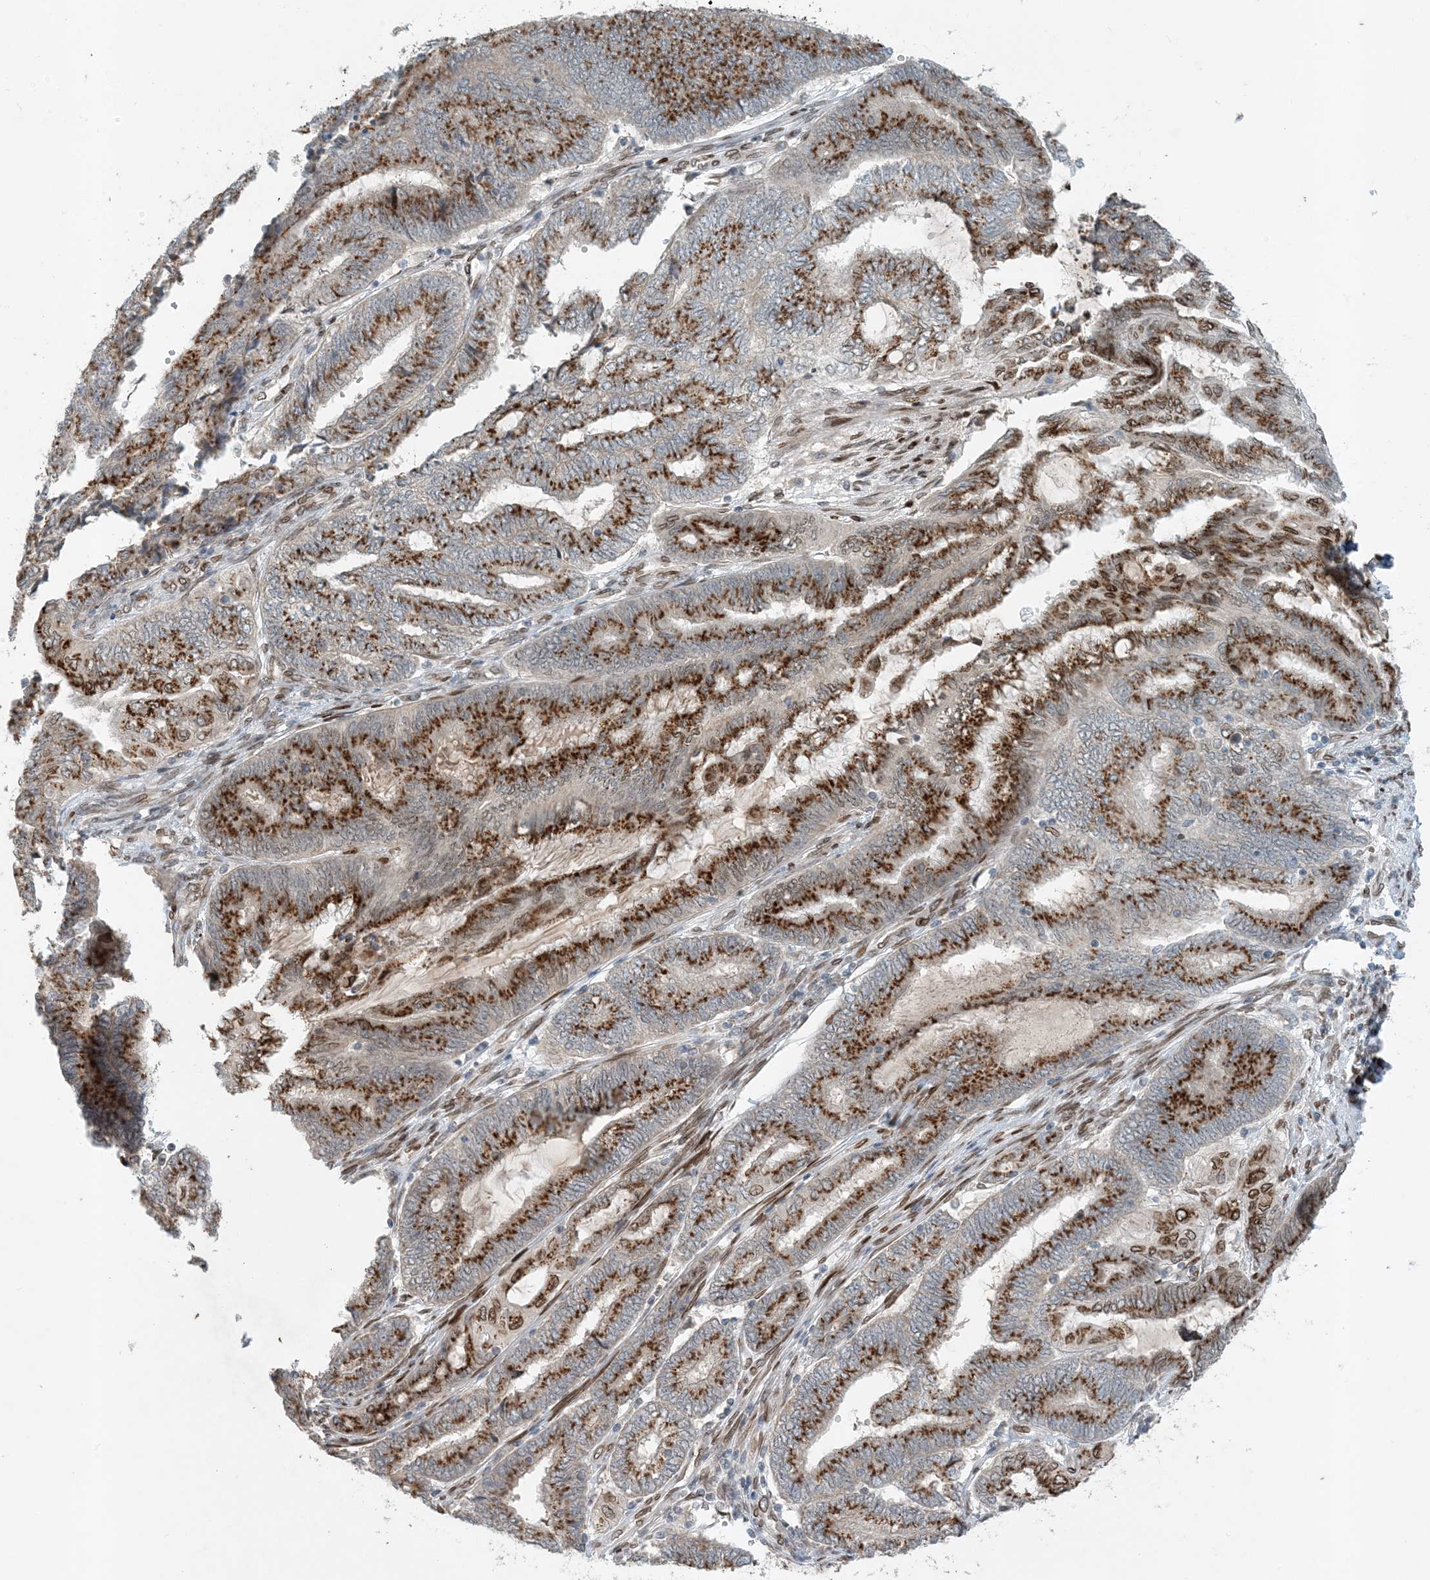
{"staining": {"intensity": "strong", "quantity": ">75%", "location": "cytoplasmic/membranous"}, "tissue": "endometrial cancer", "cell_type": "Tumor cells", "image_type": "cancer", "snomed": [{"axis": "morphology", "description": "Adenocarcinoma, NOS"}, {"axis": "topography", "description": "Uterus"}, {"axis": "topography", "description": "Endometrium"}], "caption": "Endometrial cancer stained for a protein (brown) displays strong cytoplasmic/membranous positive positivity in approximately >75% of tumor cells.", "gene": "SLC35A2", "patient": {"sex": "female", "age": 70}}